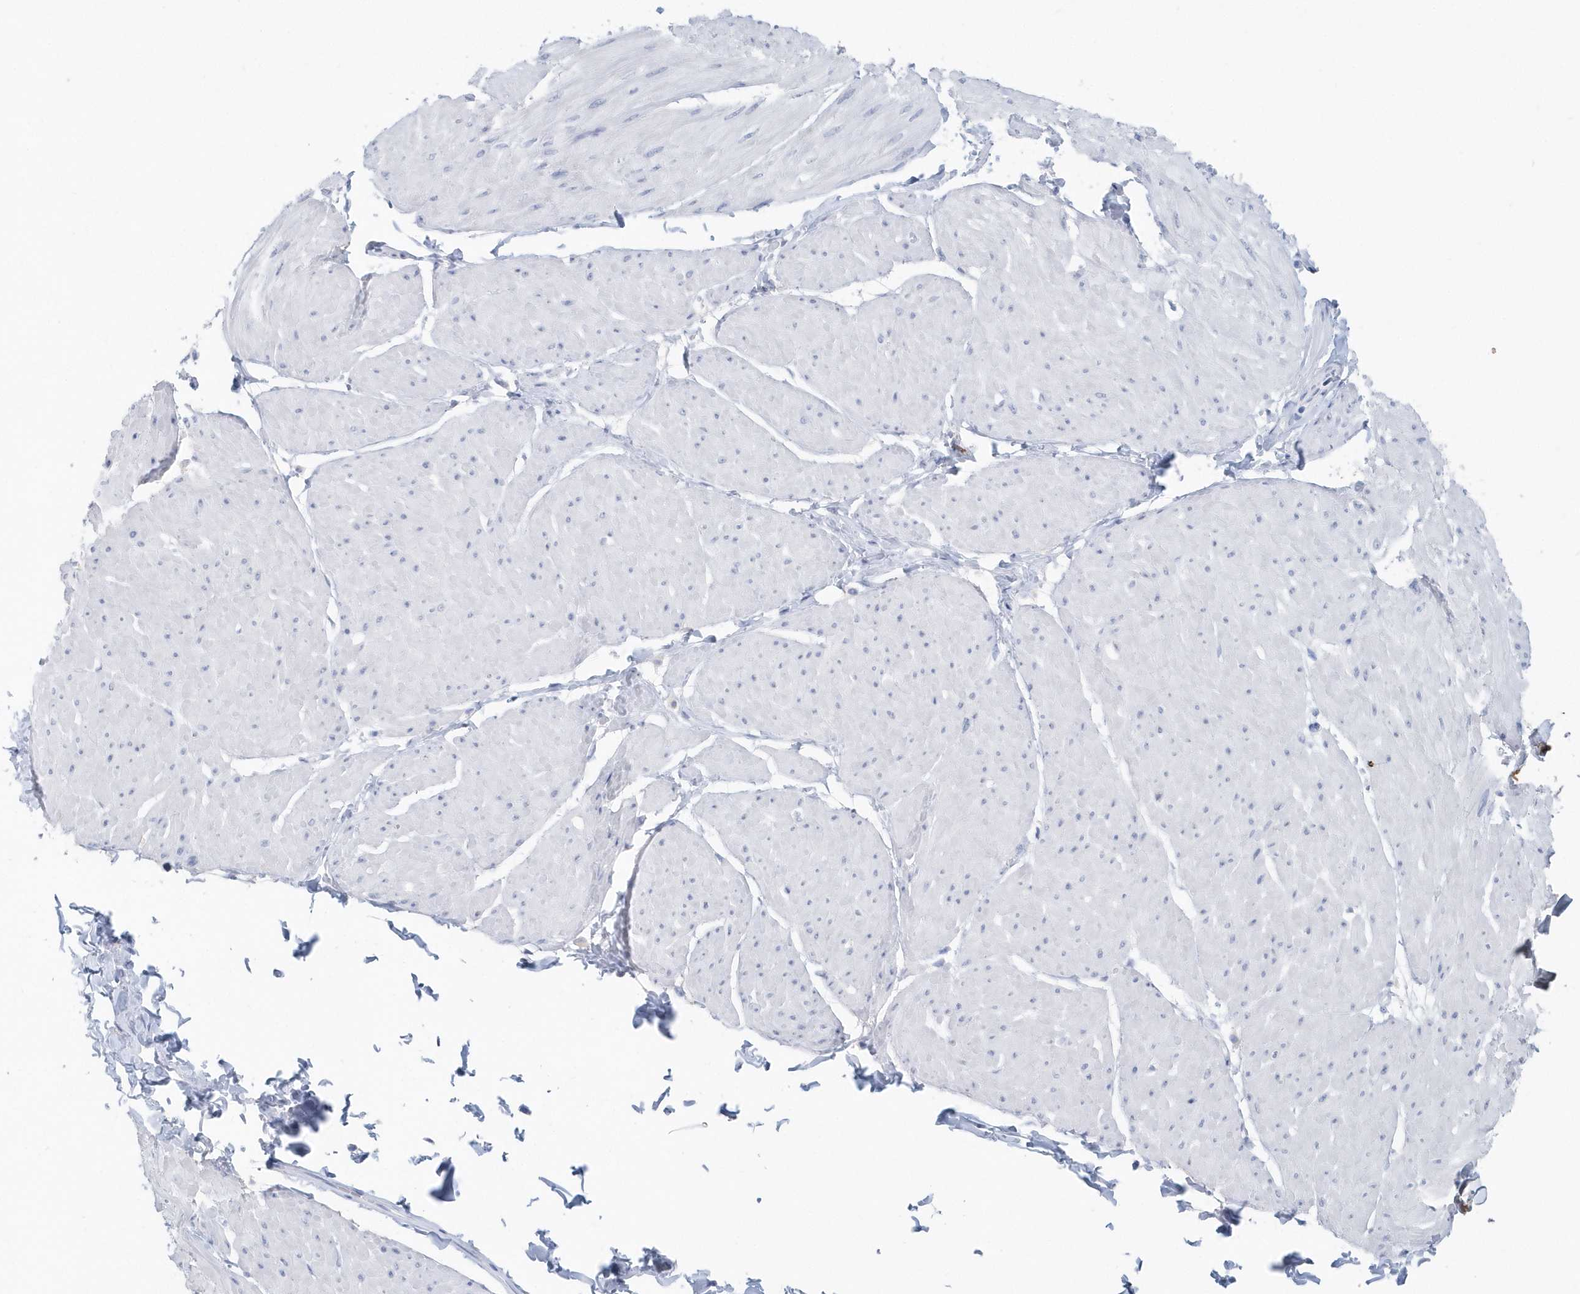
{"staining": {"intensity": "negative", "quantity": "none", "location": "none"}, "tissue": "smooth muscle", "cell_type": "Smooth muscle cells", "image_type": "normal", "snomed": [{"axis": "morphology", "description": "Urothelial carcinoma, High grade"}, {"axis": "topography", "description": "Urinary bladder"}], "caption": "High power microscopy histopathology image of an immunohistochemistry photomicrograph of benign smooth muscle, revealing no significant positivity in smooth muscle cells.", "gene": "JCHAIN", "patient": {"sex": "male", "age": 46}}